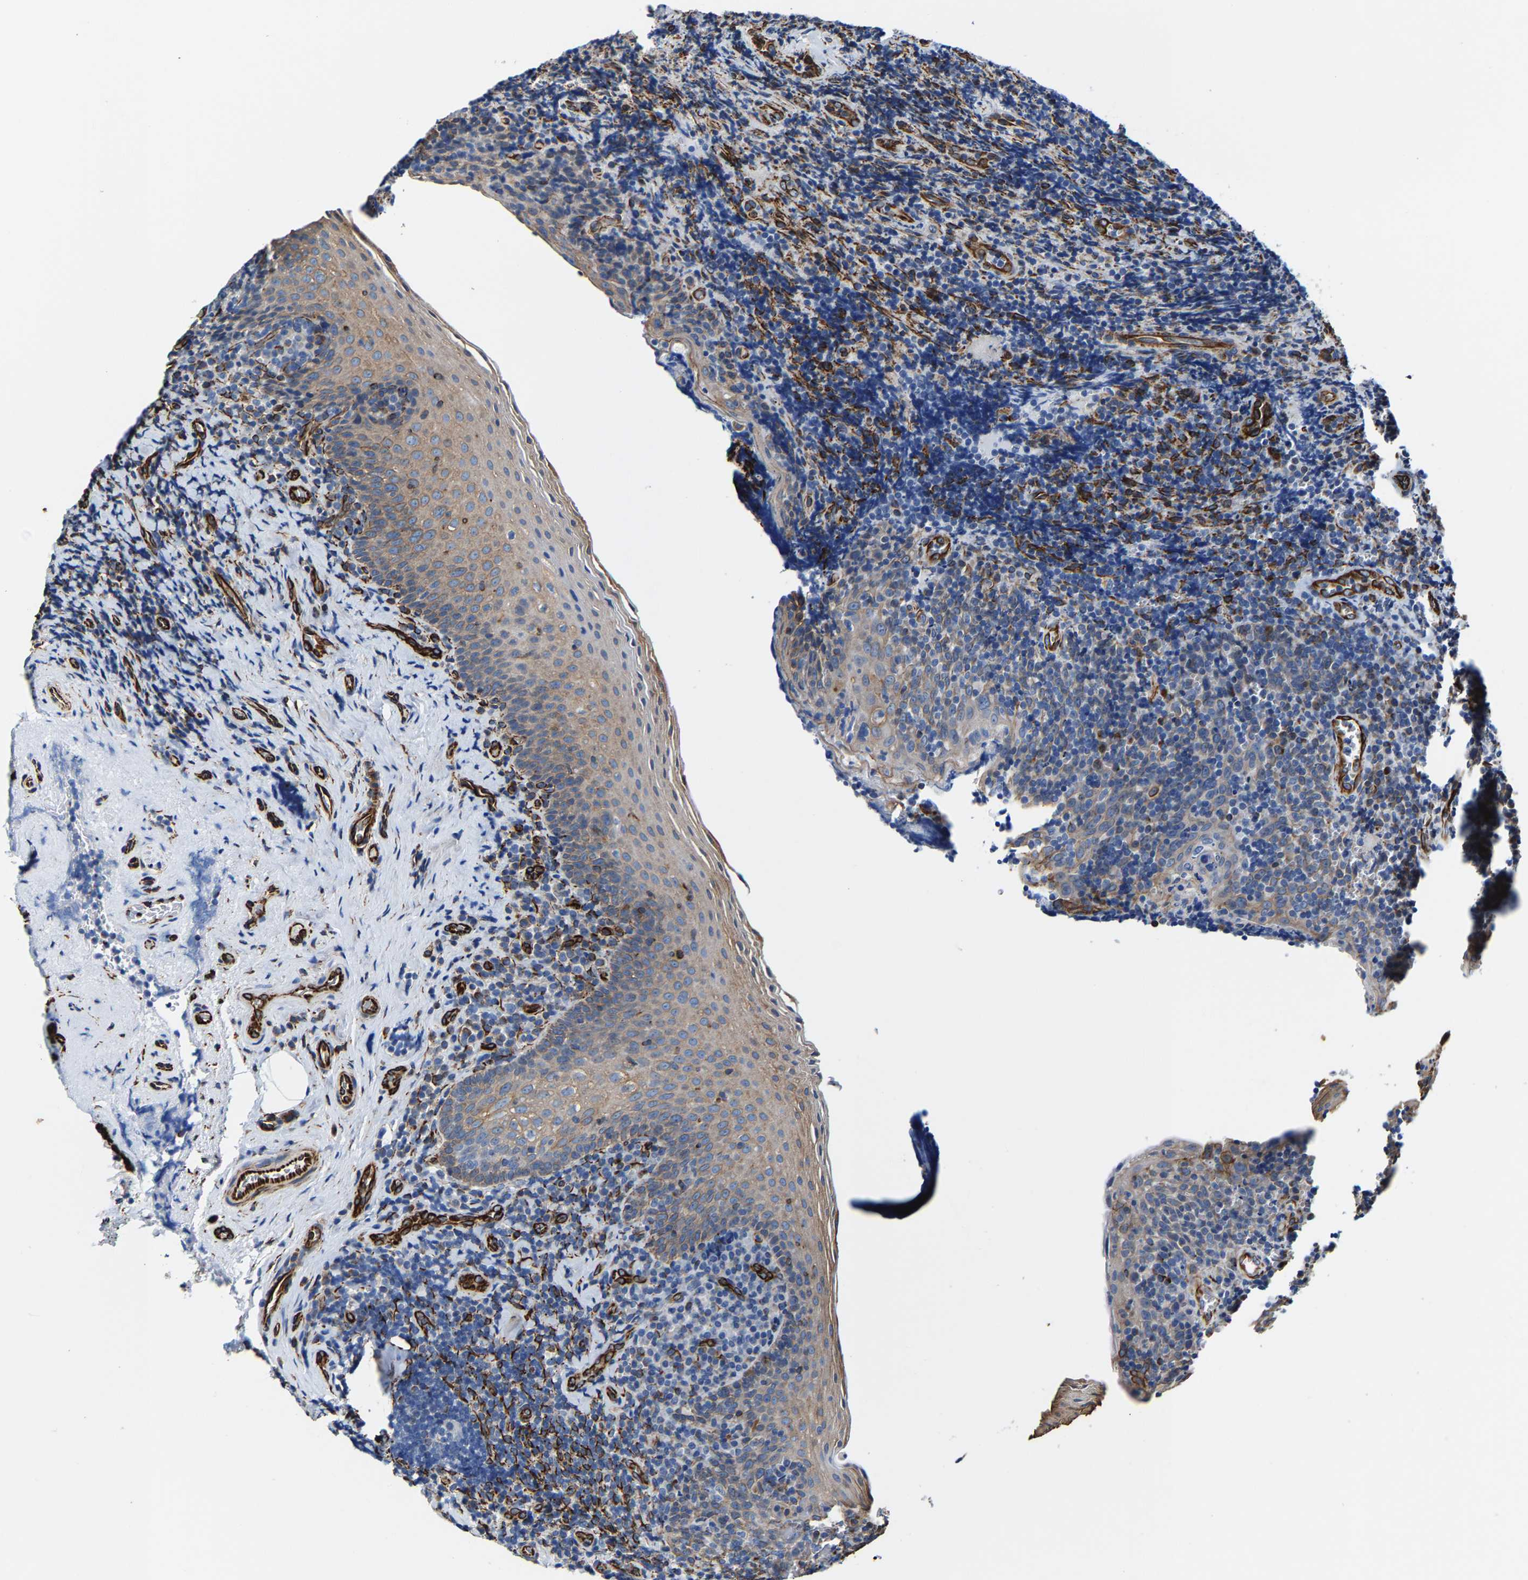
{"staining": {"intensity": "negative", "quantity": "none", "location": "none"}, "tissue": "tonsil", "cell_type": "Germinal center cells", "image_type": "normal", "snomed": [{"axis": "morphology", "description": "Normal tissue, NOS"}, {"axis": "morphology", "description": "Inflammation, NOS"}, {"axis": "topography", "description": "Tonsil"}], "caption": "An IHC micrograph of benign tonsil is shown. There is no staining in germinal center cells of tonsil.", "gene": "MMEL1", "patient": {"sex": "female", "age": 31}}